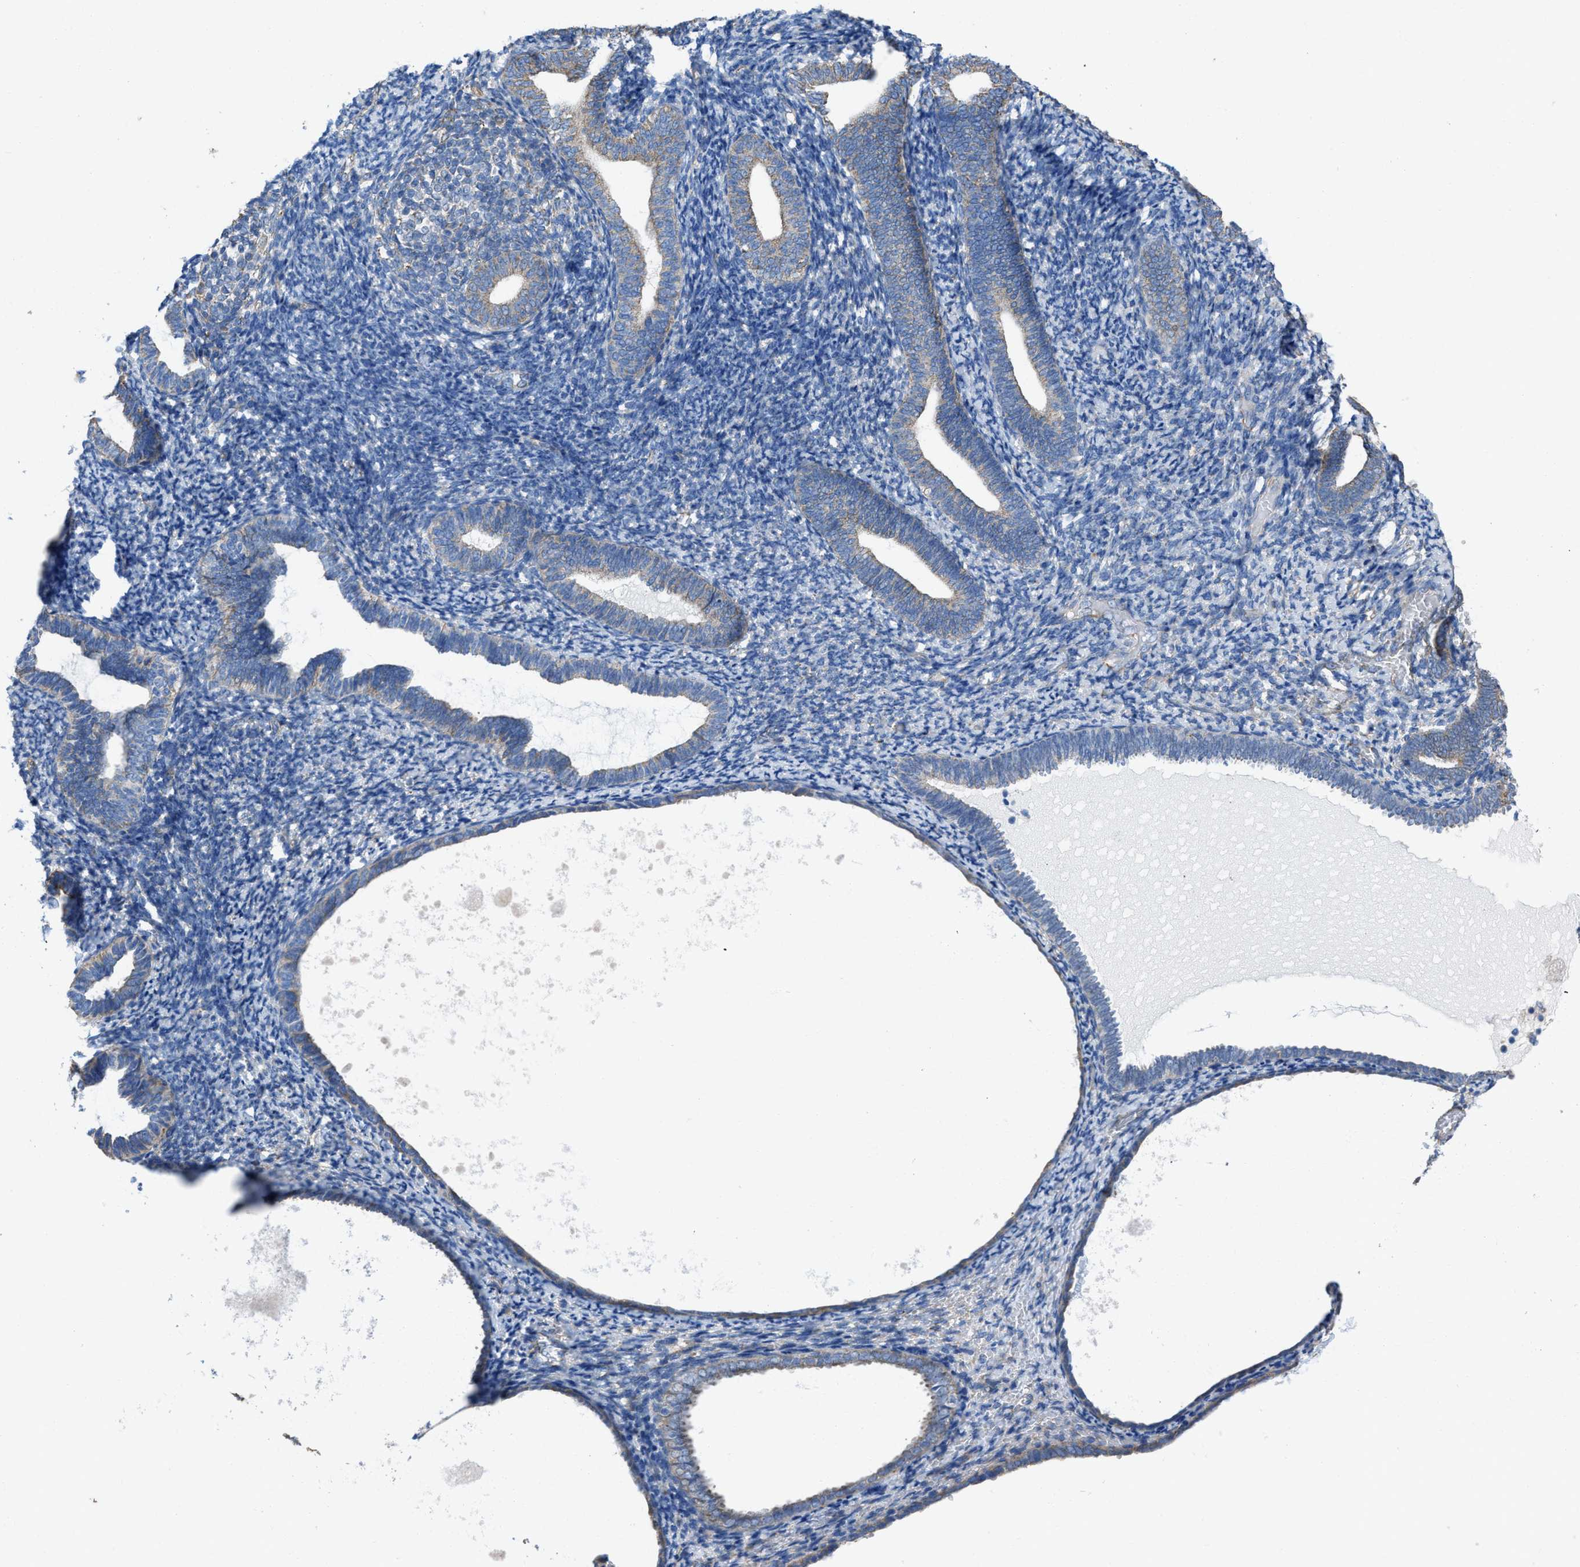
{"staining": {"intensity": "negative", "quantity": "none", "location": "none"}, "tissue": "endometrium", "cell_type": "Cells in endometrial stroma", "image_type": "normal", "snomed": [{"axis": "morphology", "description": "Normal tissue, NOS"}, {"axis": "topography", "description": "Endometrium"}], "caption": "The photomicrograph reveals no staining of cells in endometrial stroma in benign endometrium.", "gene": "DOLPP1", "patient": {"sex": "female", "age": 66}}